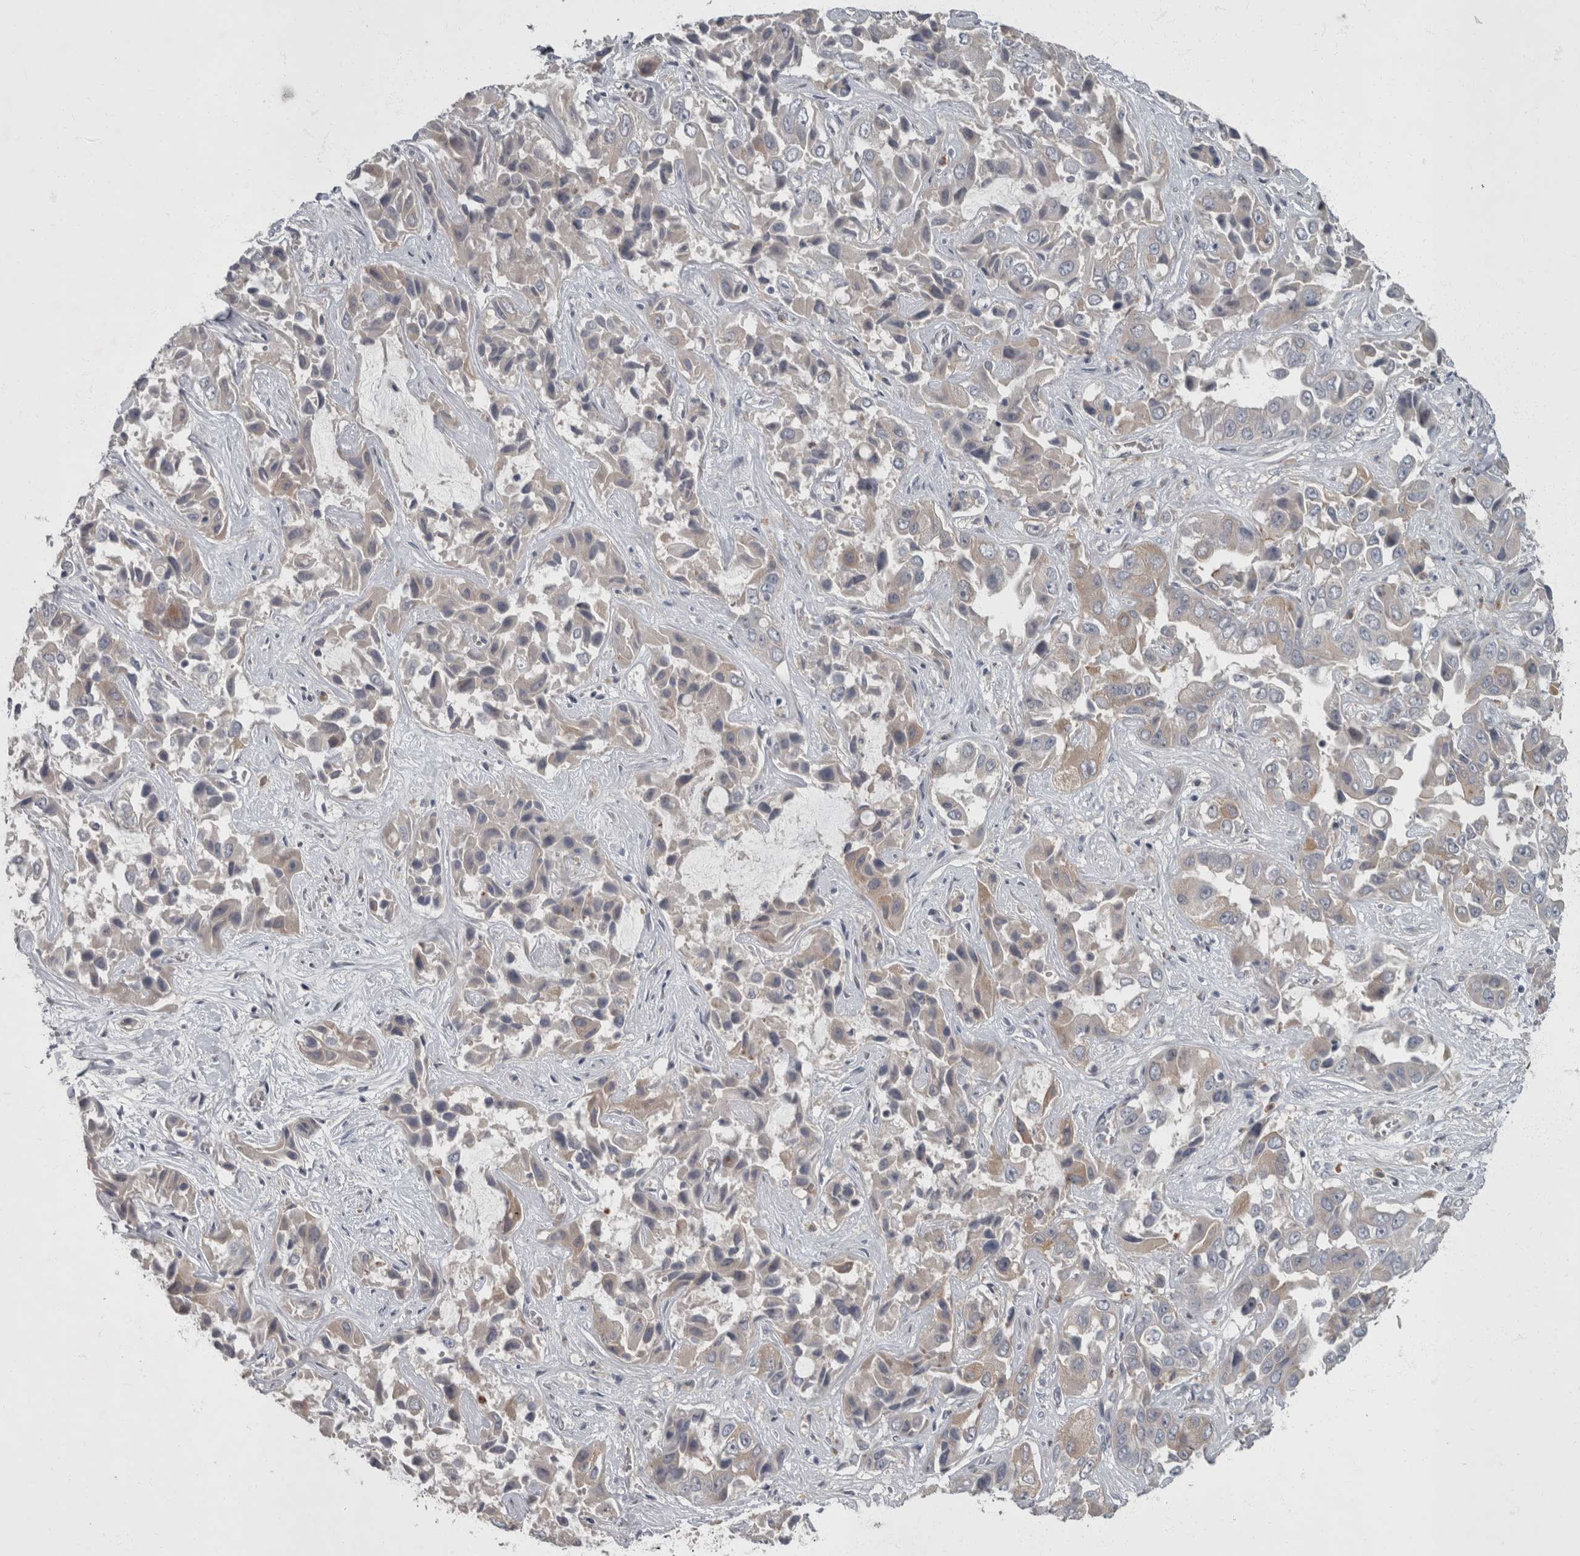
{"staining": {"intensity": "weak", "quantity": "<25%", "location": "cytoplasmic/membranous"}, "tissue": "liver cancer", "cell_type": "Tumor cells", "image_type": "cancer", "snomed": [{"axis": "morphology", "description": "Cholangiocarcinoma"}, {"axis": "topography", "description": "Liver"}], "caption": "Liver cancer was stained to show a protein in brown. There is no significant positivity in tumor cells.", "gene": "CDC42BPG", "patient": {"sex": "female", "age": 52}}